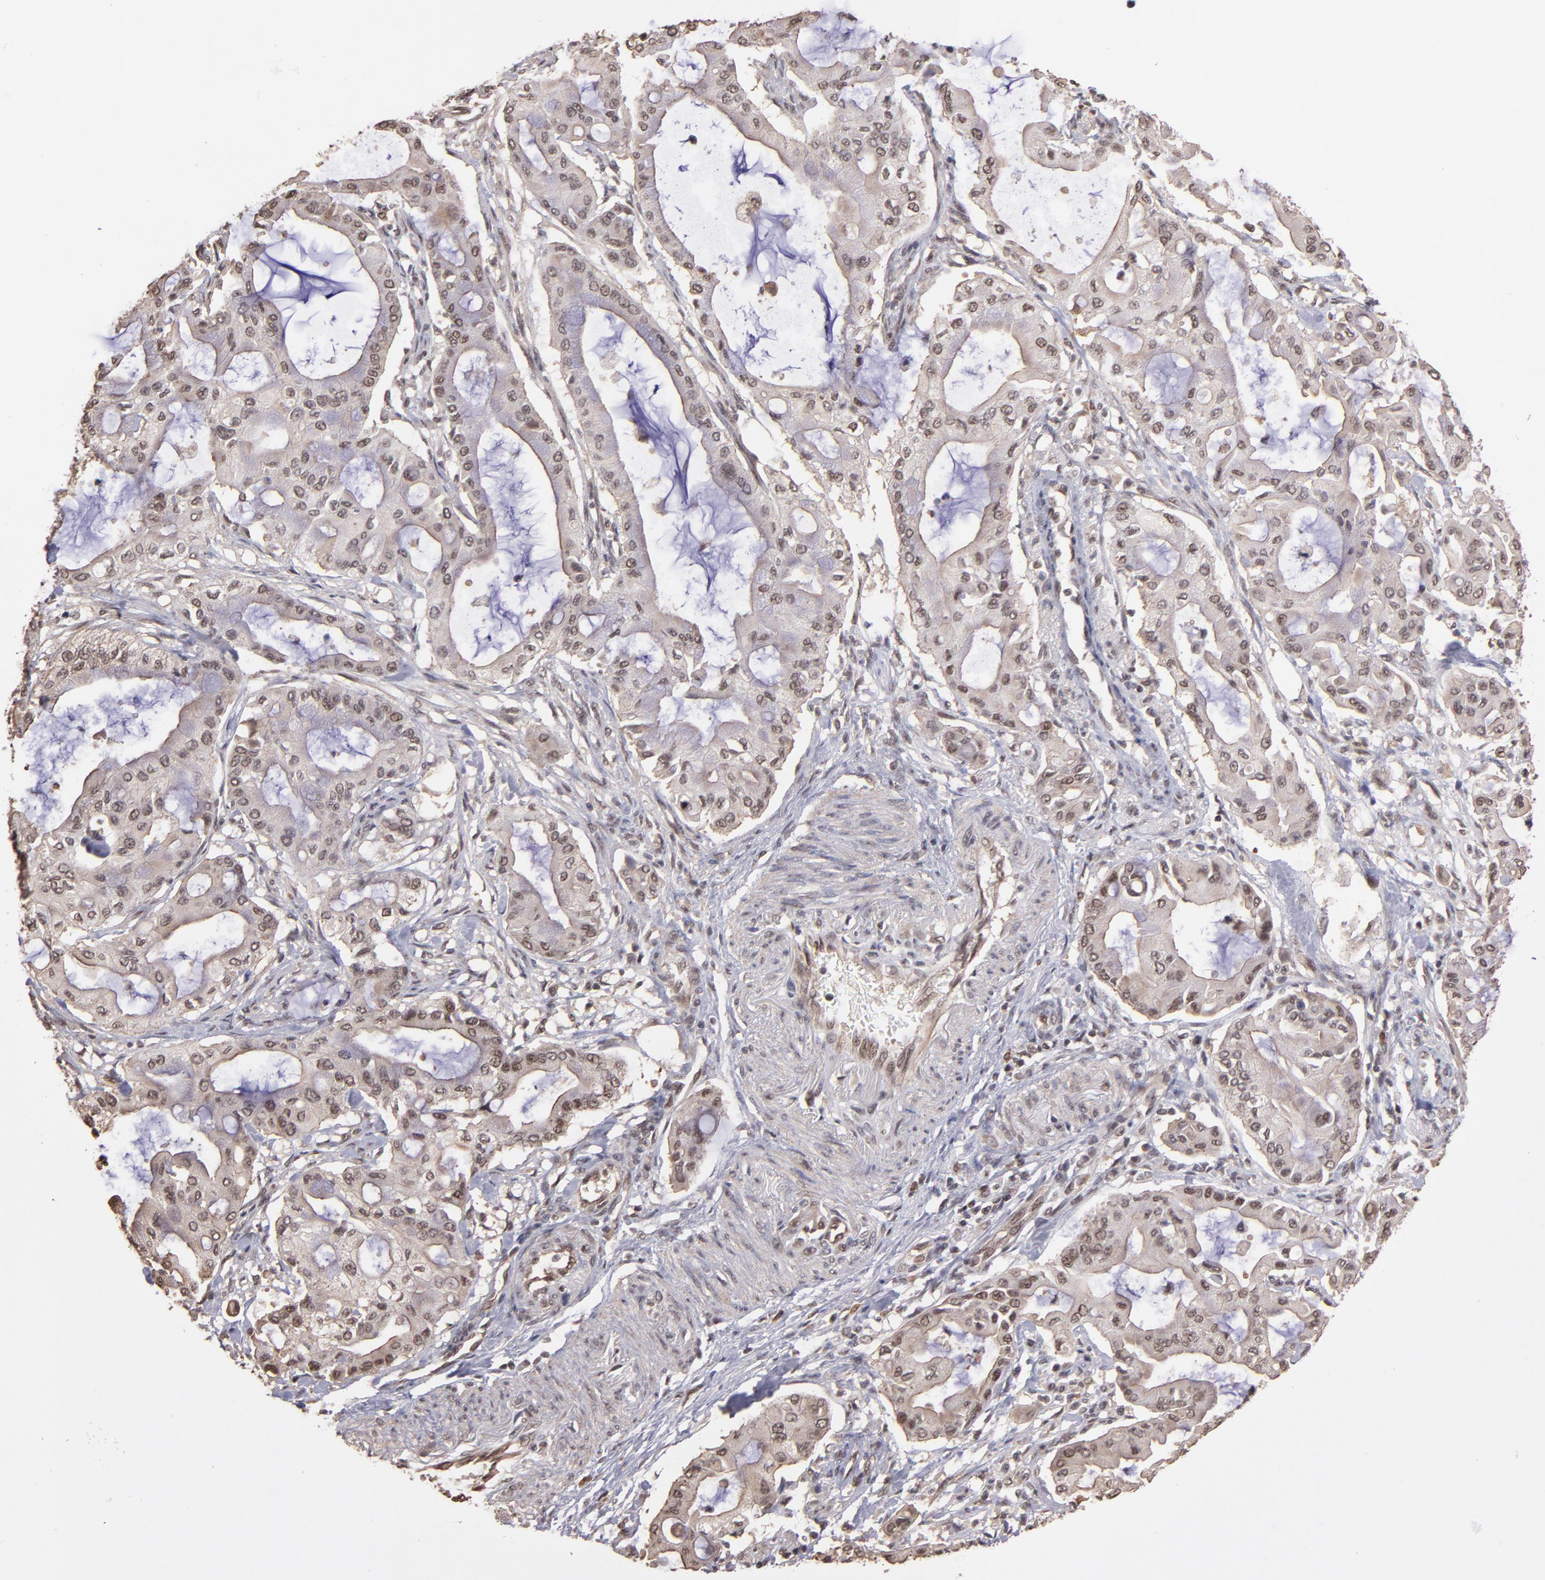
{"staining": {"intensity": "weak", "quantity": "<25%", "location": "nuclear"}, "tissue": "pancreatic cancer", "cell_type": "Tumor cells", "image_type": "cancer", "snomed": [{"axis": "morphology", "description": "Adenocarcinoma, NOS"}, {"axis": "morphology", "description": "Adenocarcinoma, metastatic, NOS"}, {"axis": "topography", "description": "Lymph node"}, {"axis": "topography", "description": "Pancreas"}, {"axis": "topography", "description": "Duodenum"}], "caption": "DAB (3,3'-diaminobenzidine) immunohistochemical staining of human pancreatic cancer (adenocarcinoma) demonstrates no significant expression in tumor cells.", "gene": "TERF2", "patient": {"sex": "female", "age": 64}}